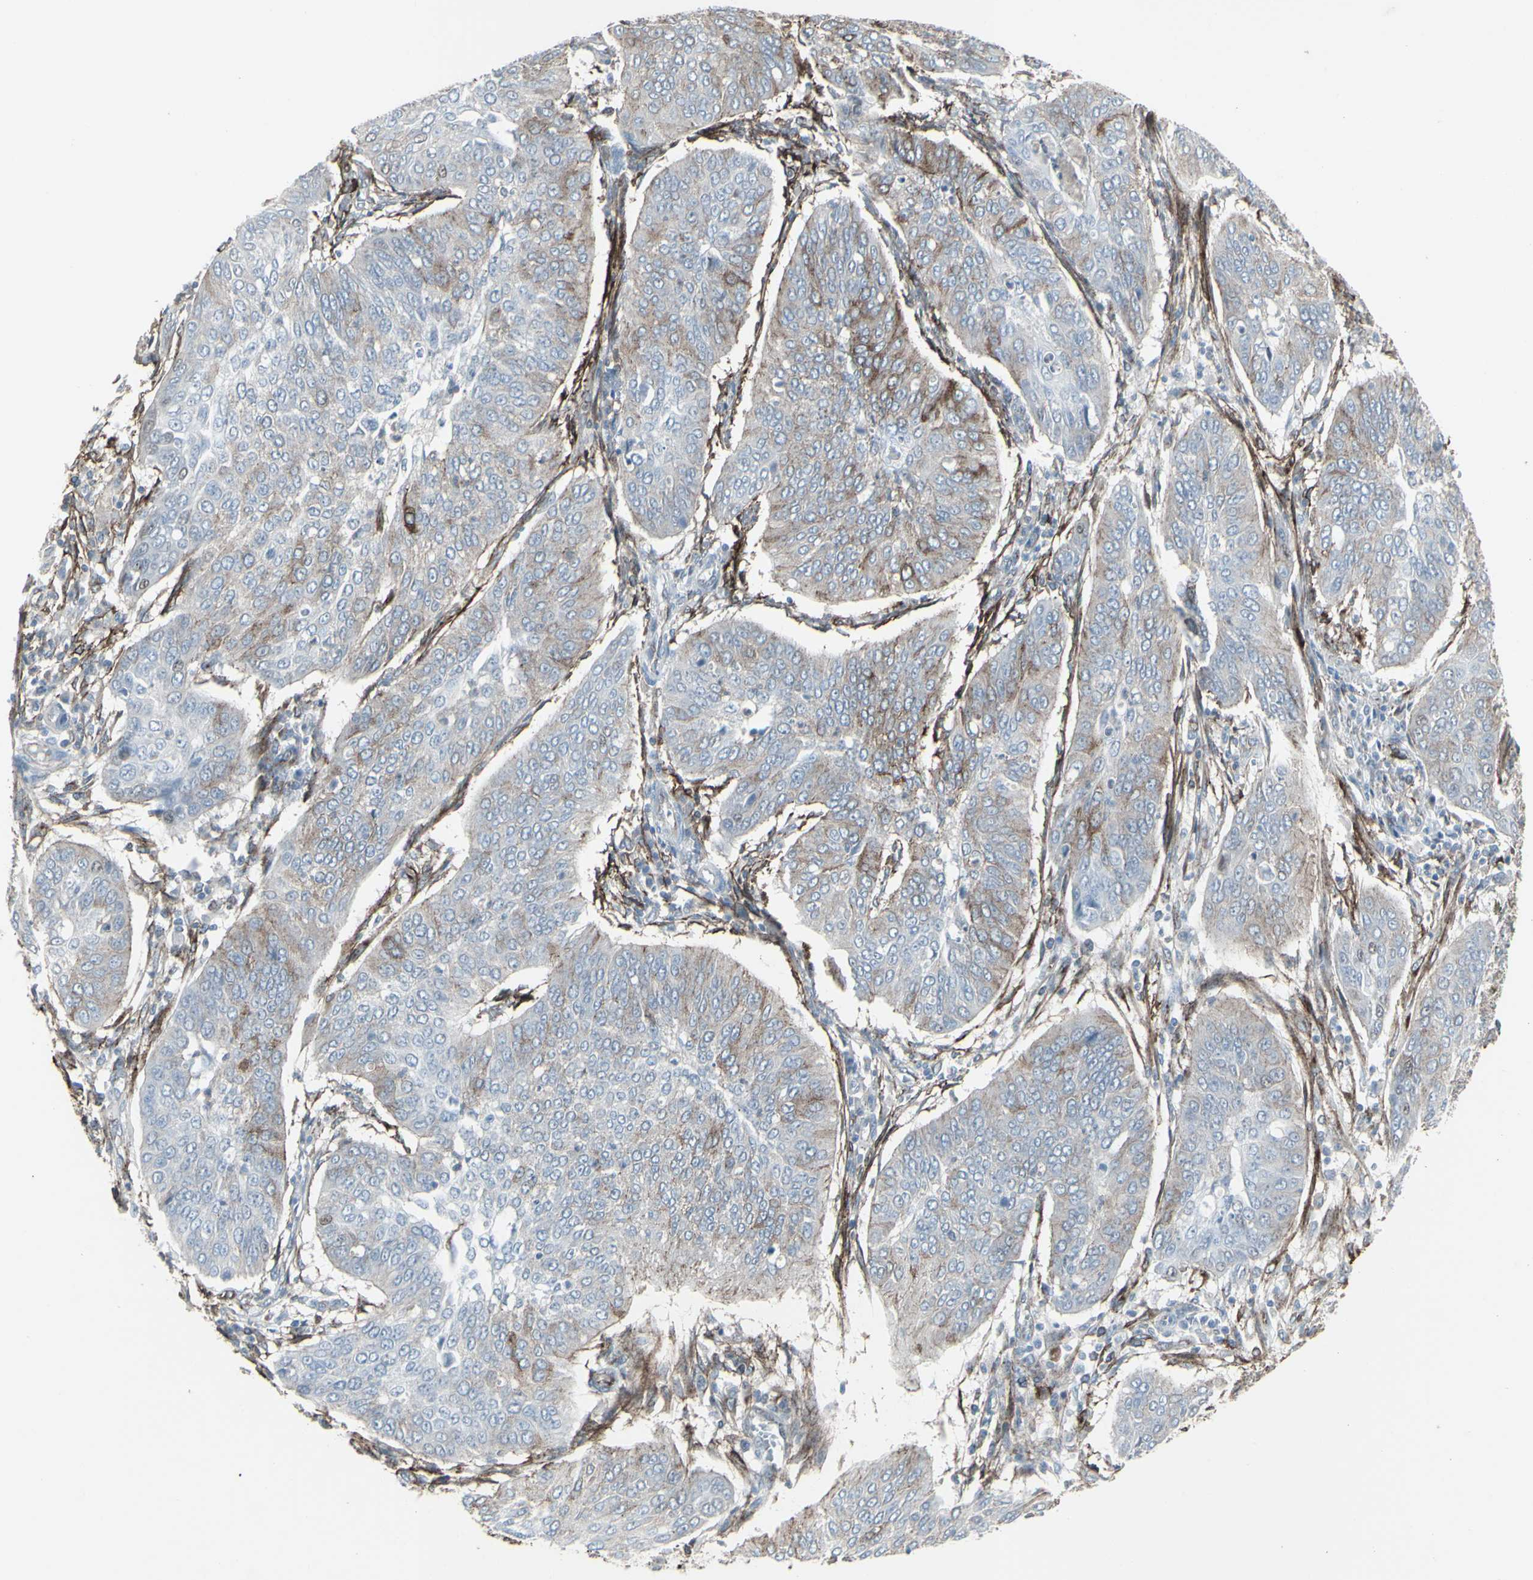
{"staining": {"intensity": "weak", "quantity": "25%-75%", "location": "cytoplasmic/membranous"}, "tissue": "cervical cancer", "cell_type": "Tumor cells", "image_type": "cancer", "snomed": [{"axis": "morphology", "description": "Normal tissue, NOS"}, {"axis": "morphology", "description": "Squamous cell carcinoma, NOS"}, {"axis": "topography", "description": "Cervix"}], "caption": "Cervical cancer stained with IHC exhibits weak cytoplasmic/membranous expression in about 25%-75% of tumor cells.", "gene": "GJA1", "patient": {"sex": "female", "age": 39}}